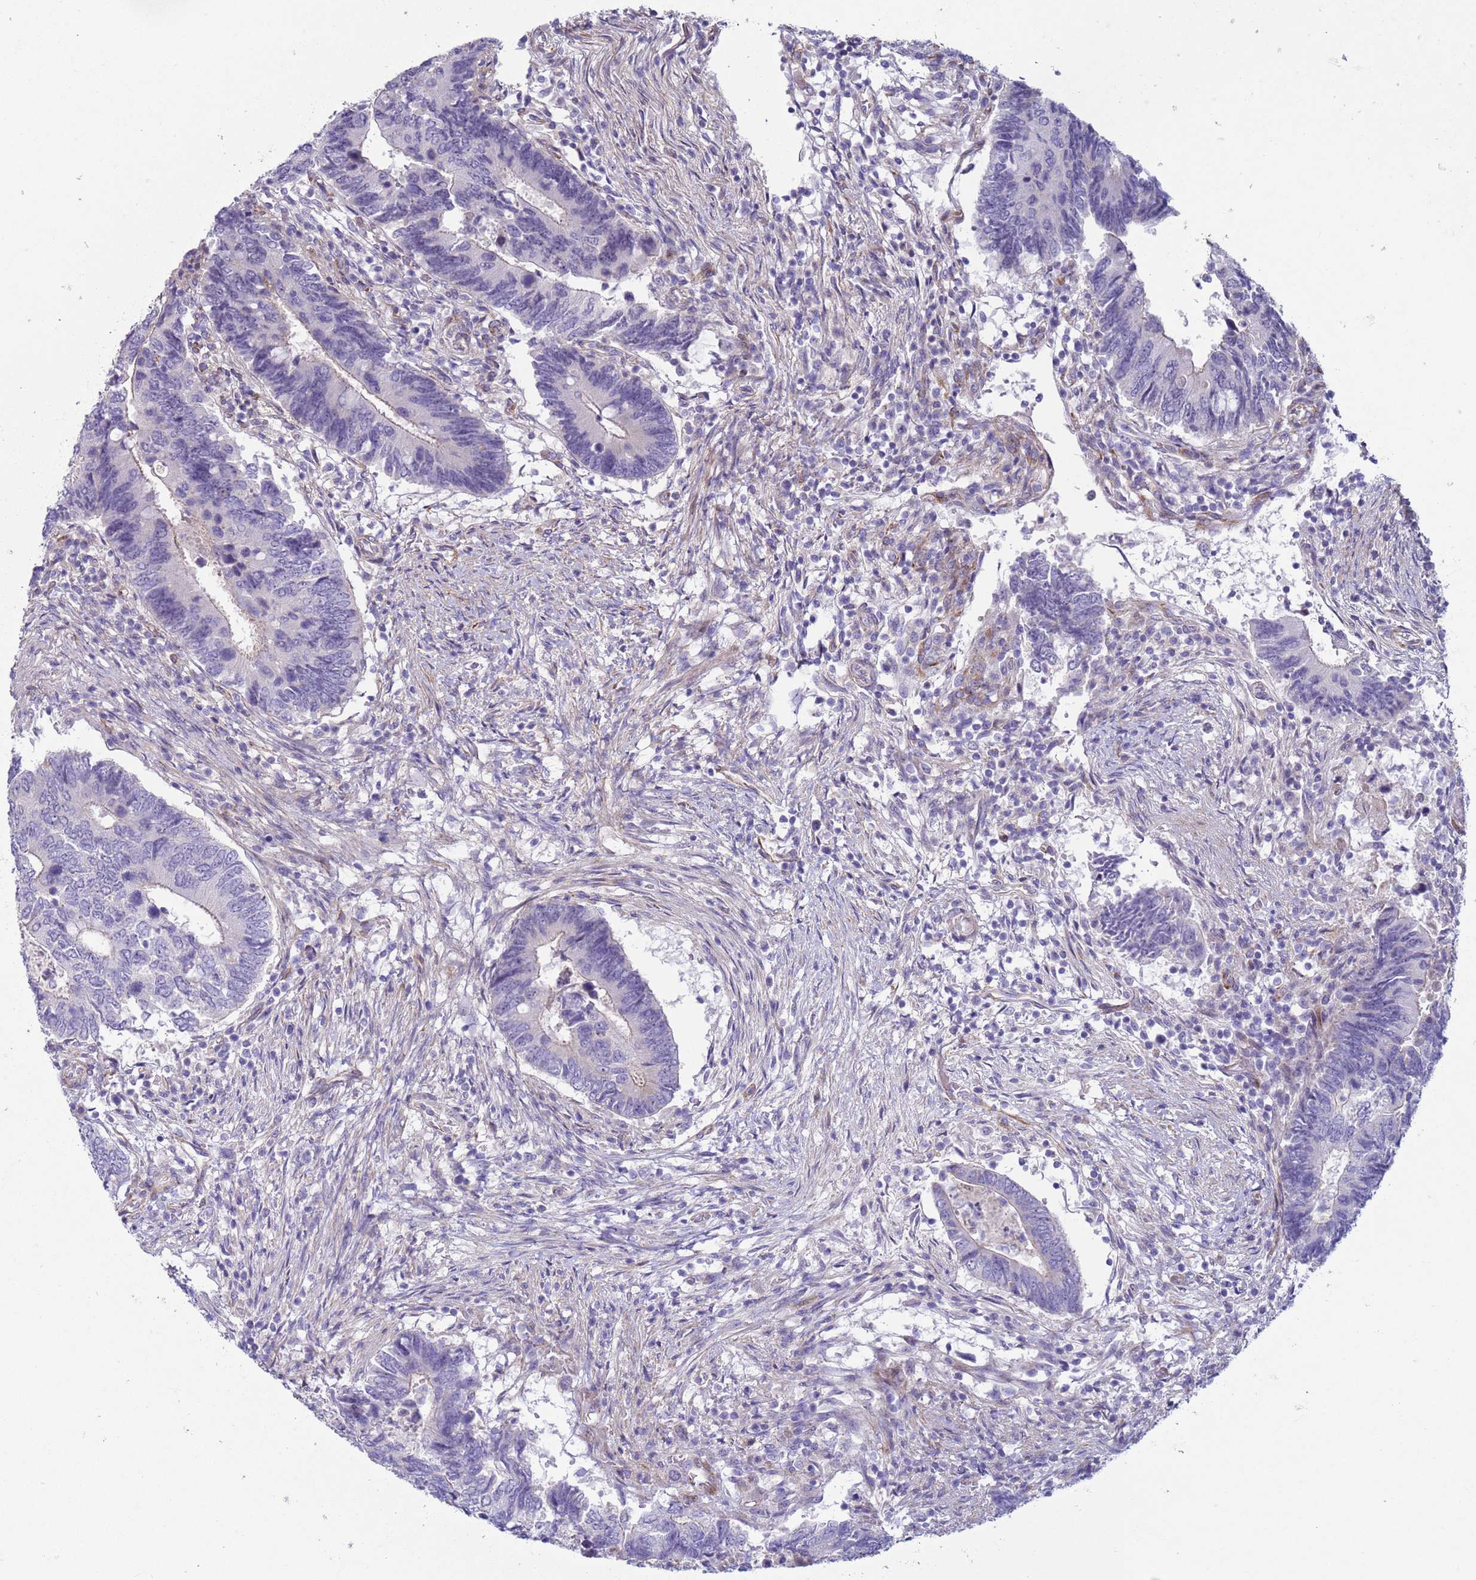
{"staining": {"intensity": "negative", "quantity": "none", "location": "none"}, "tissue": "colorectal cancer", "cell_type": "Tumor cells", "image_type": "cancer", "snomed": [{"axis": "morphology", "description": "Adenocarcinoma, NOS"}, {"axis": "topography", "description": "Colon"}], "caption": "DAB (3,3'-diaminobenzidine) immunohistochemical staining of human adenocarcinoma (colorectal) shows no significant staining in tumor cells. (Immunohistochemistry, brightfield microscopy, high magnification).", "gene": "HEATR1", "patient": {"sex": "male", "age": 87}}